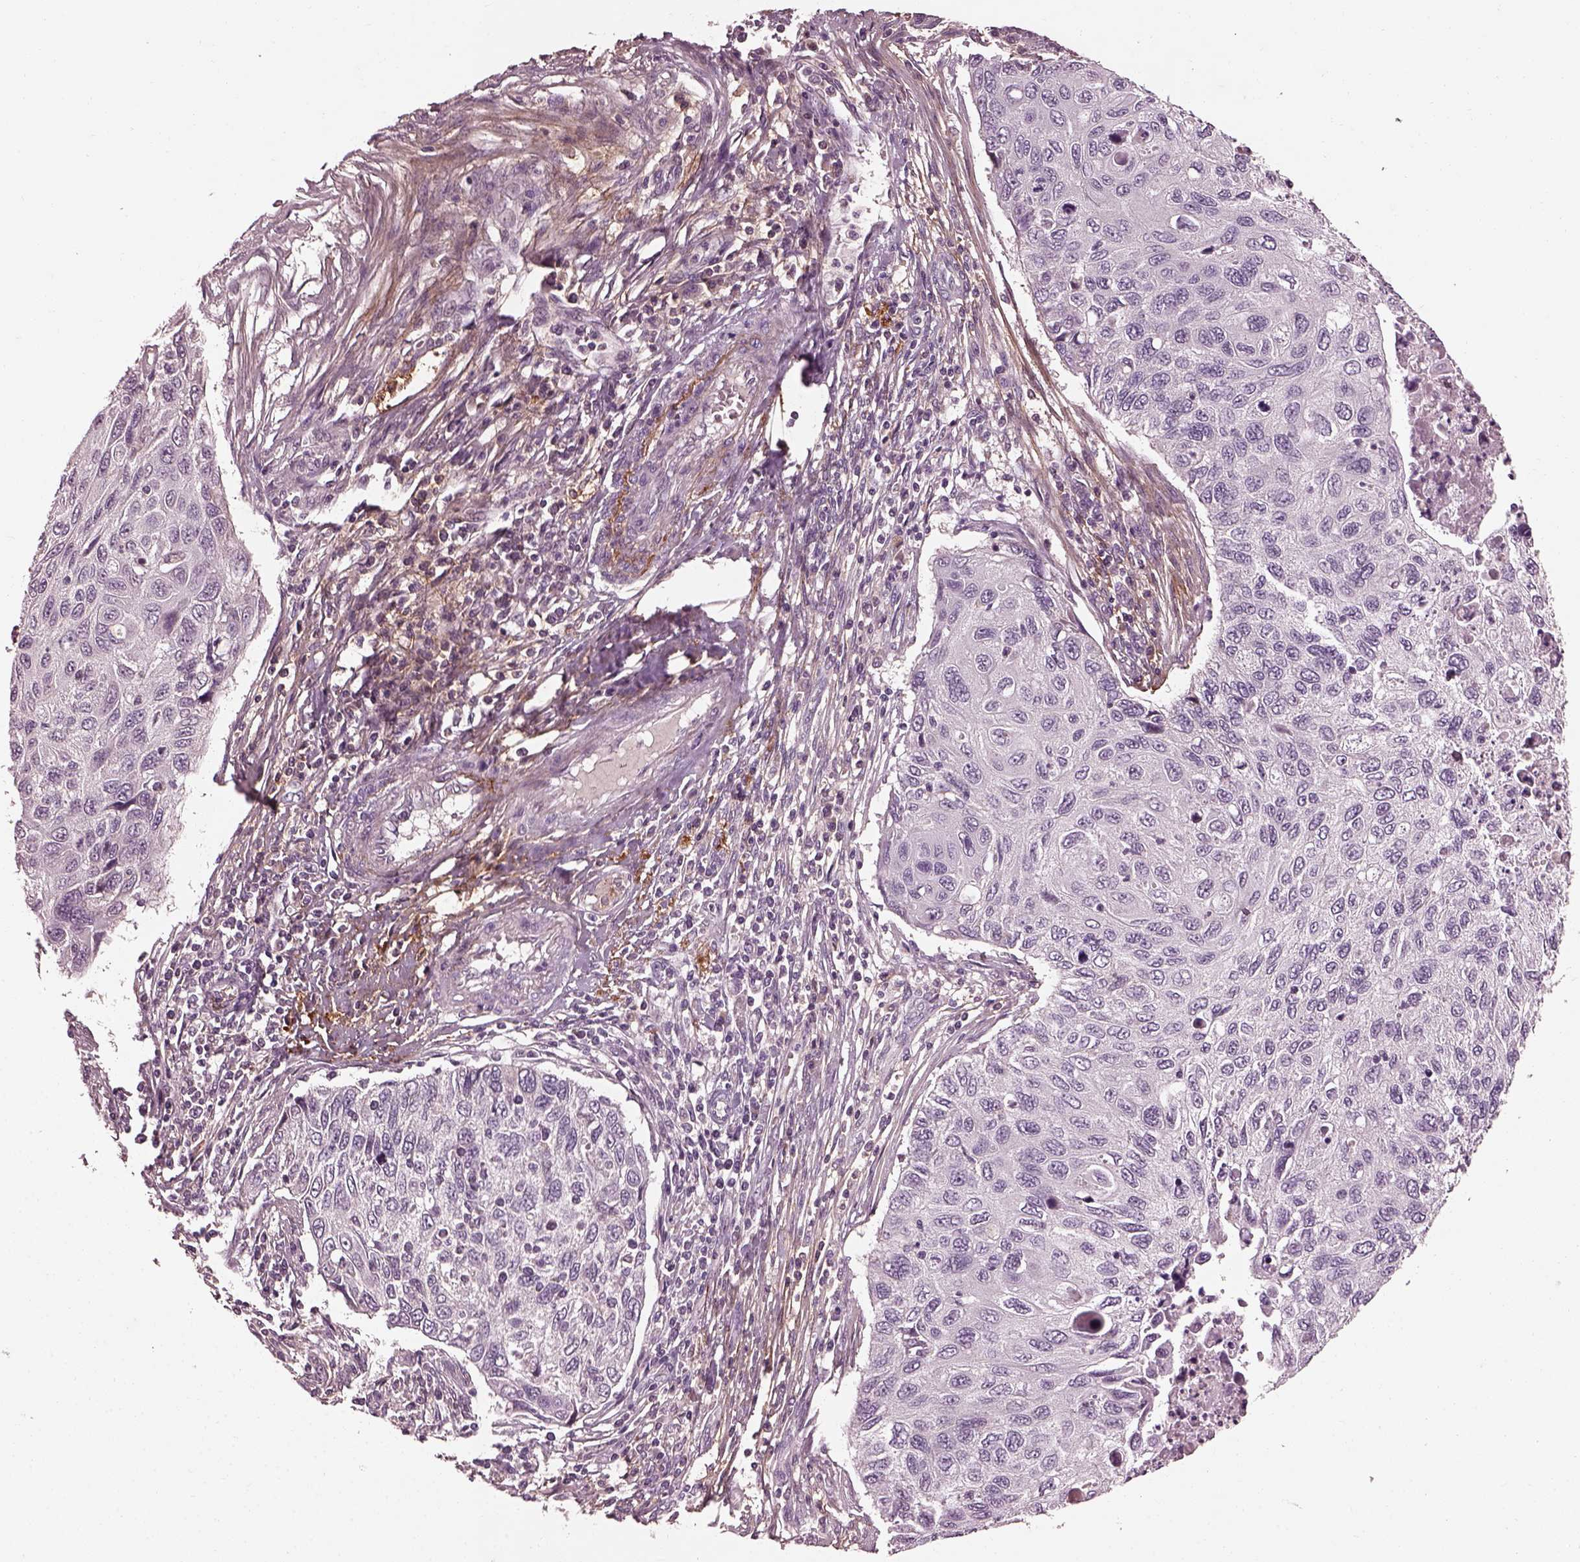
{"staining": {"intensity": "negative", "quantity": "none", "location": "none"}, "tissue": "cervical cancer", "cell_type": "Tumor cells", "image_type": "cancer", "snomed": [{"axis": "morphology", "description": "Squamous cell carcinoma, NOS"}, {"axis": "topography", "description": "Cervix"}], "caption": "A histopathology image of squamous cell carcinoma (cervical) stained for a protein exhibits no brown staining in tumor cells.", "gene": "EFEMP1", "patient": {"sex": "female", "age": 70}}